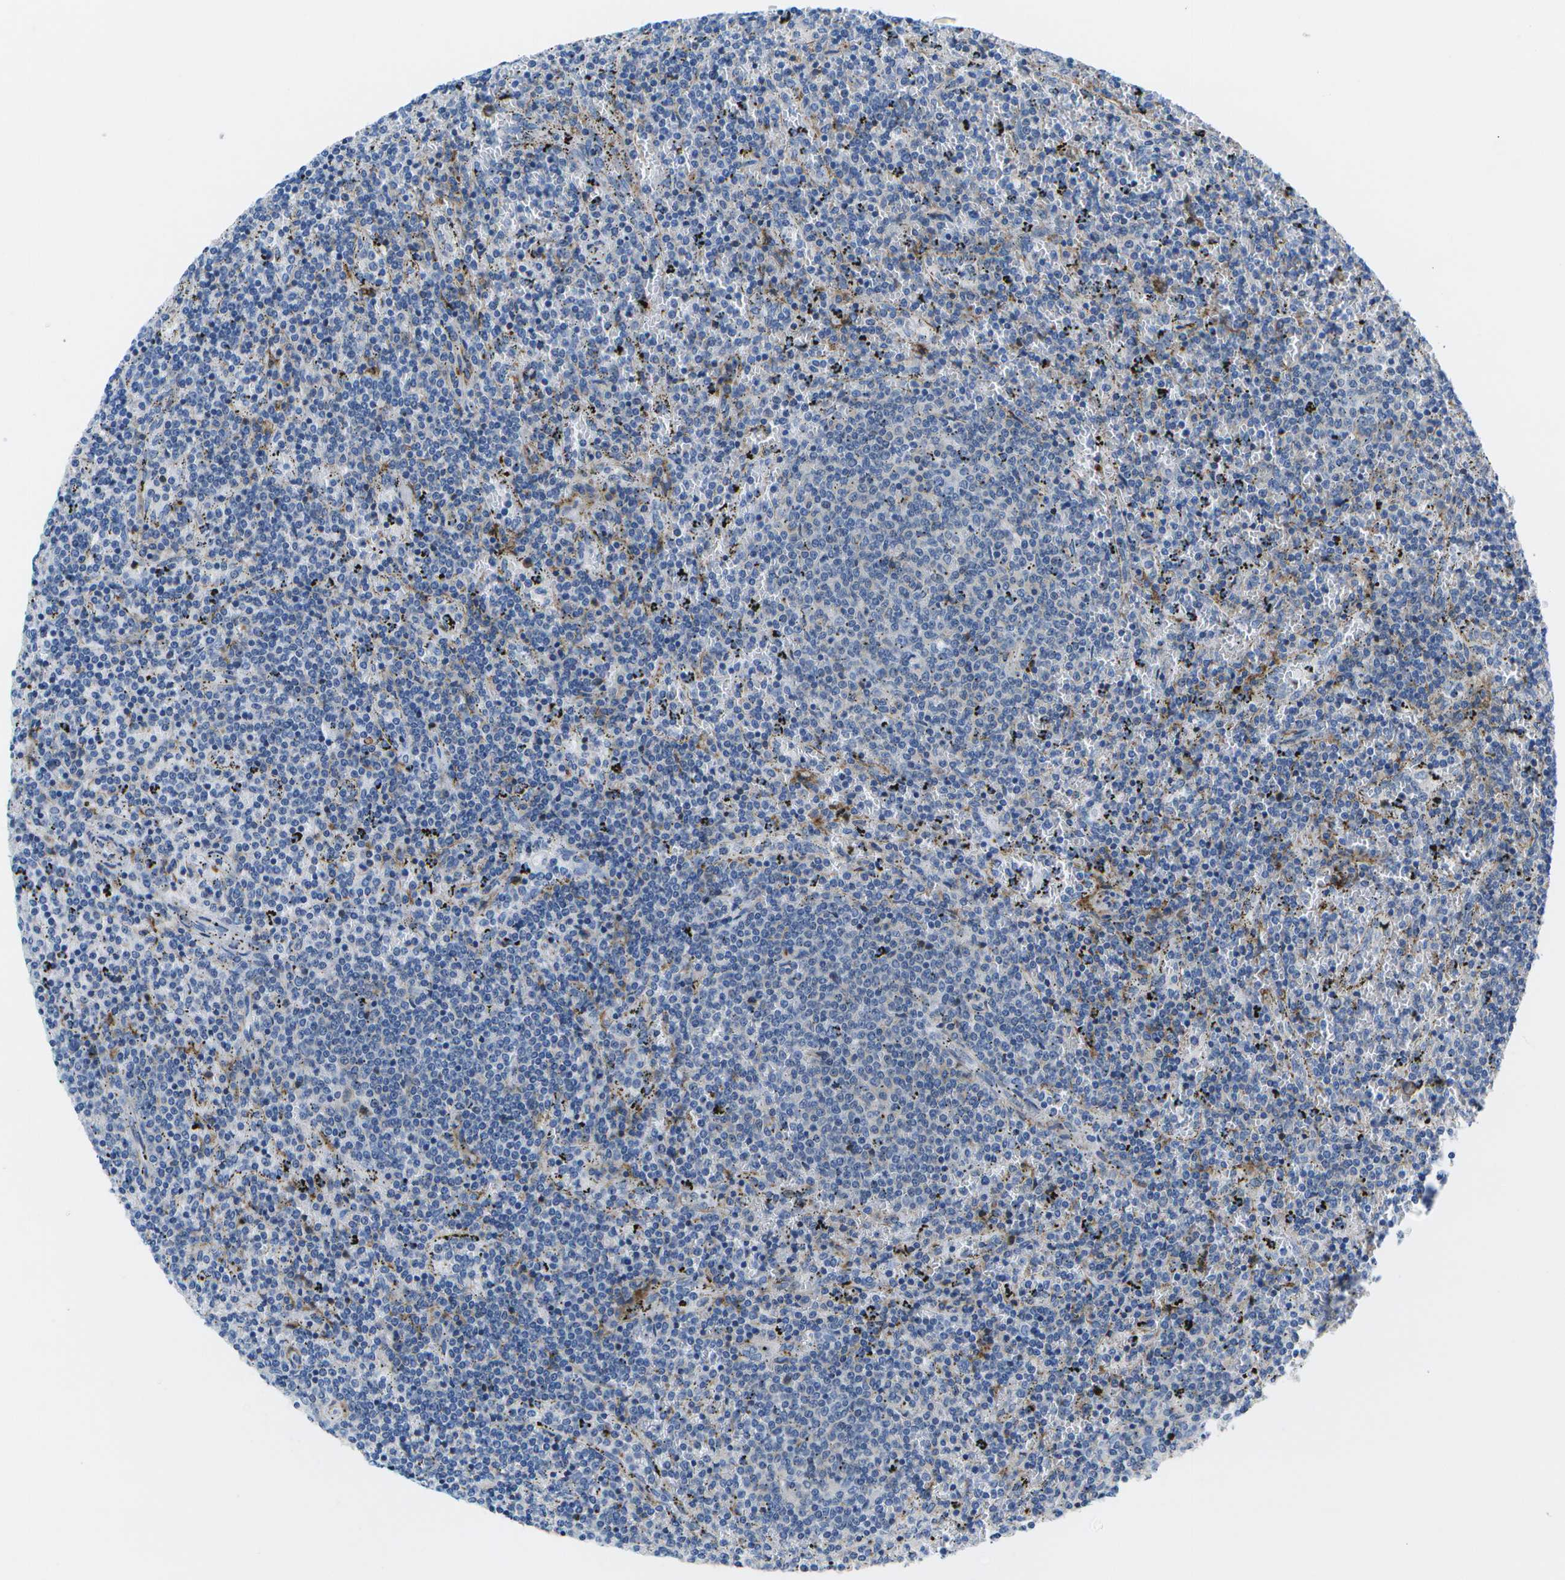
{"staining": {"intensity": "weak", "quantity": "<25%", "location": "cytoplasmic/membranous"}, "tissue": "lymphoma", "cell_type": "Tumor cells", "image_type": "cancer", "snomed": [{"axis": "morphology", "description": "Malignant lymphoma, non-Hodgkin's type, Low grade"}, {"axis": "topography", "description": "Spleen"}], "caption": "Human lymphoma stained for a protein using immunohistochemistry (IHC) shows no staining in tumor cells.", "gene": "ADGRG6", "patient": {"sex": "female", "age": 50}}